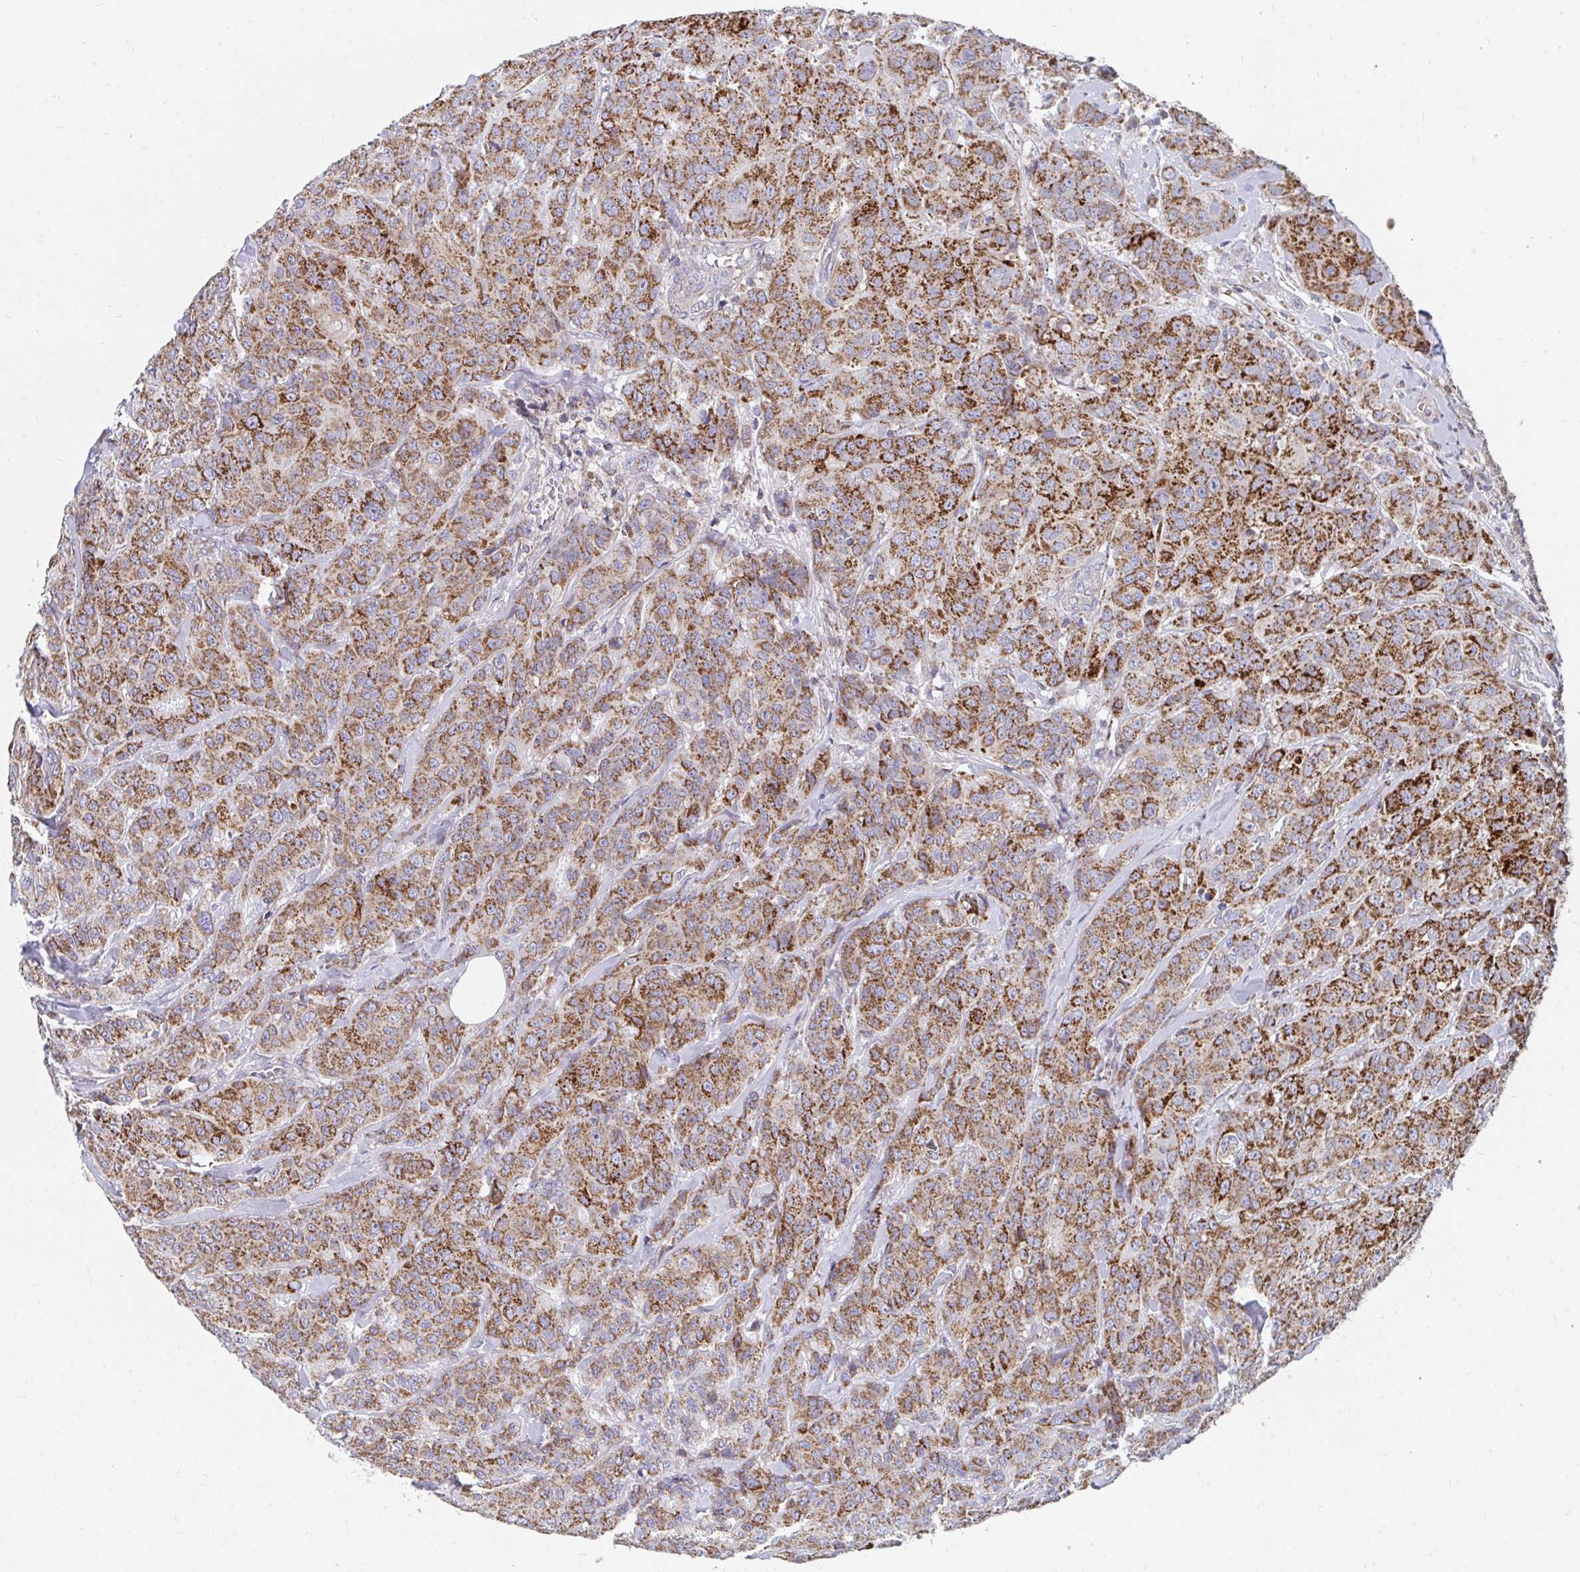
{"staining": {"intensity": "moderate", "quantity": ">75%", "location": "cytoplasmic/membranous"}, "tissue": "breast cancer", "cell_type": "Tumor cells", "image_type": "cancer", "snomed": [{"axis": "morphology", "description": "Normal tissue, NOS"}, {"axis": "morphology", "description": "Duct carcinoma"}, {"axis": "topography", "description": "Breast"}], "caption": "Immunohistochemical staining of human breast cancer (invasive ductal carcinoma) demonstrates medium levels of moderate cytoplasmic/membranous protein expression in approximately >75% of tumor cells.", "gene": "PC", "patient": {"sex": "female", "age": 43}}